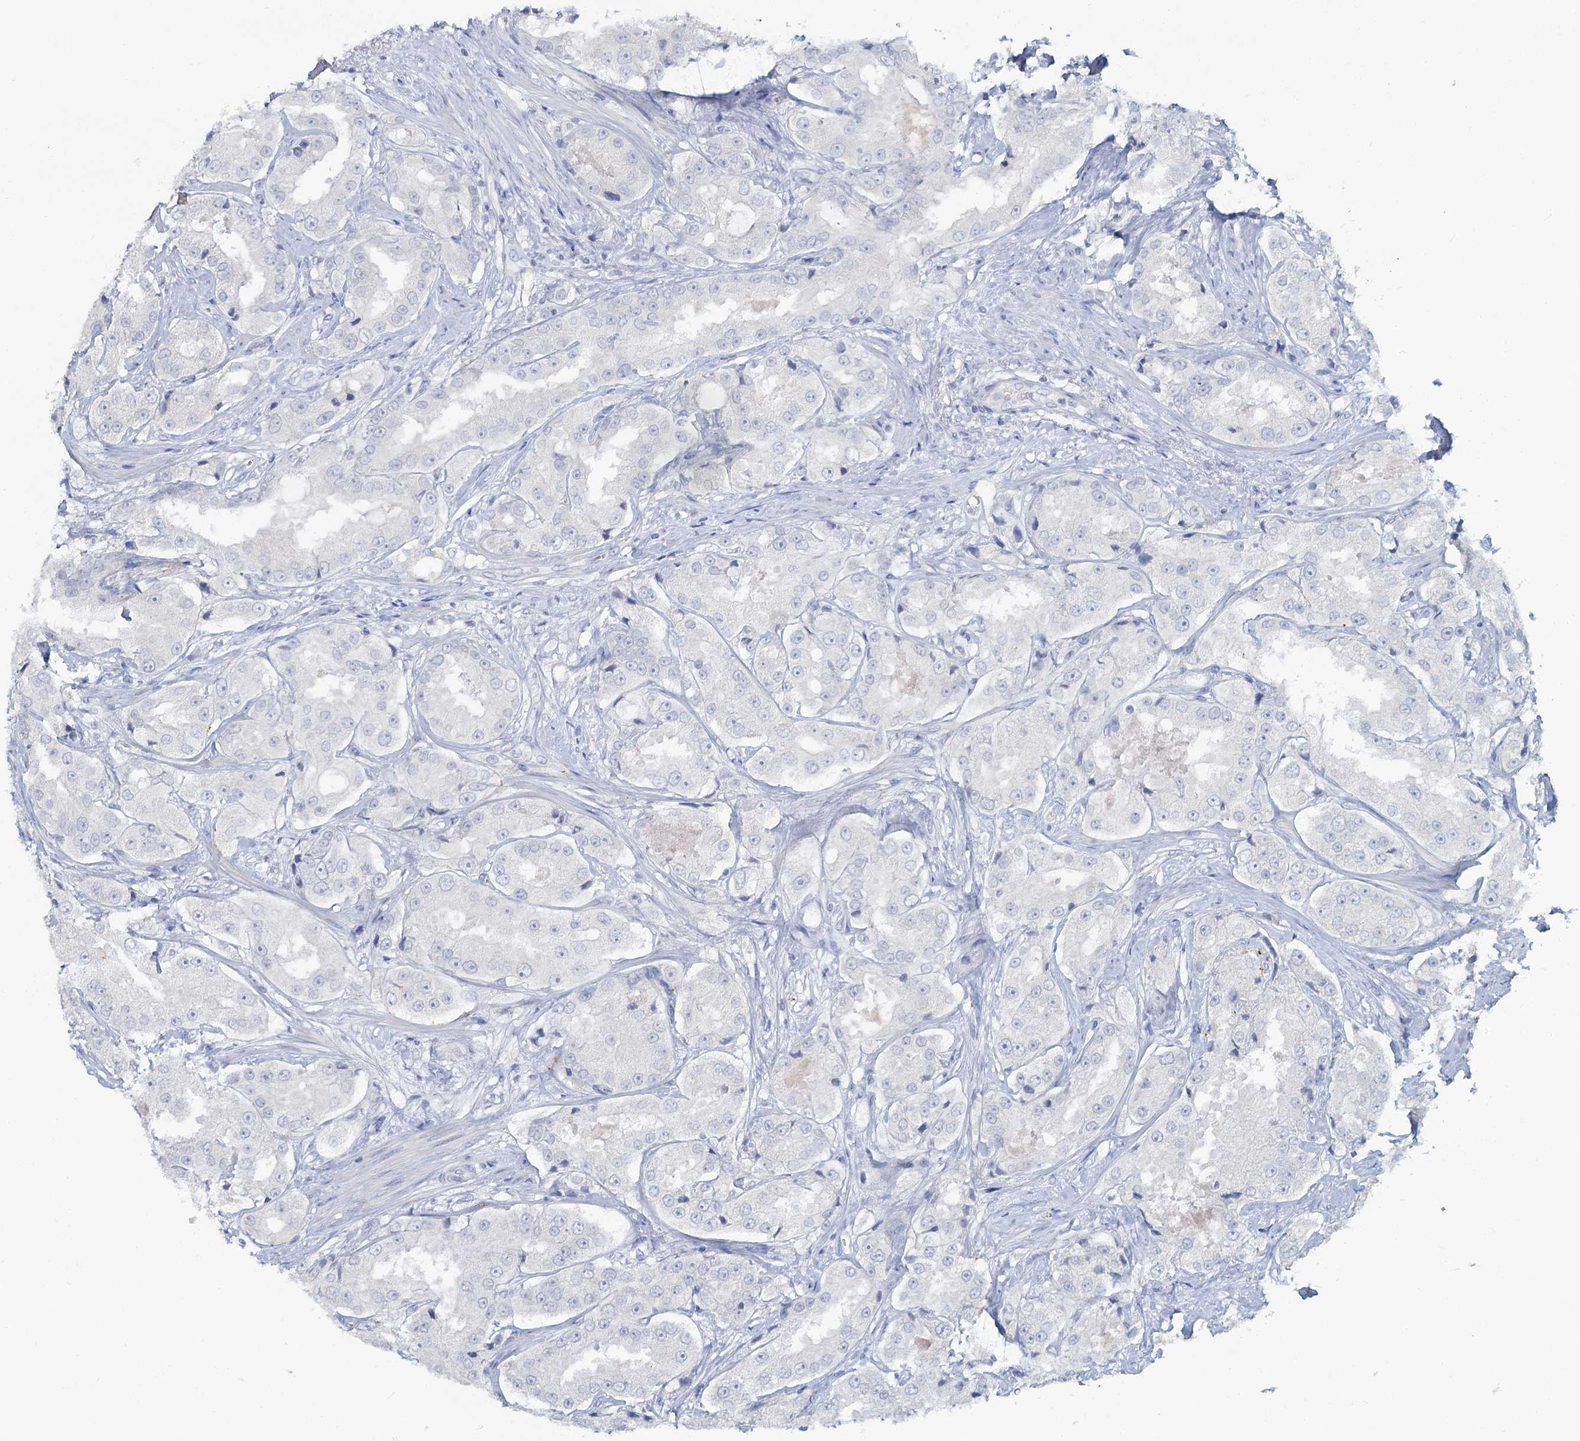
{"staining": {"intensity": "negative", "quantity": "none", "location": "none"}, "tissue": "prostate cancer", "cell_type": "Tumor cells", "image_type": "cancer", "snomed": [{"axis": "morphology", "description": "Adenocarcinoma, High grade"}, {"axis": "topography", "description": "Prostate"}], "caption": "High power microscopy histopathology image of an IHC photomicrograph of prostate high-grade adenocarcinoma, revealing no significant expression in tumor cells.", "gene": "CHGA", "patient": {"sex": "male", "age": 73}}